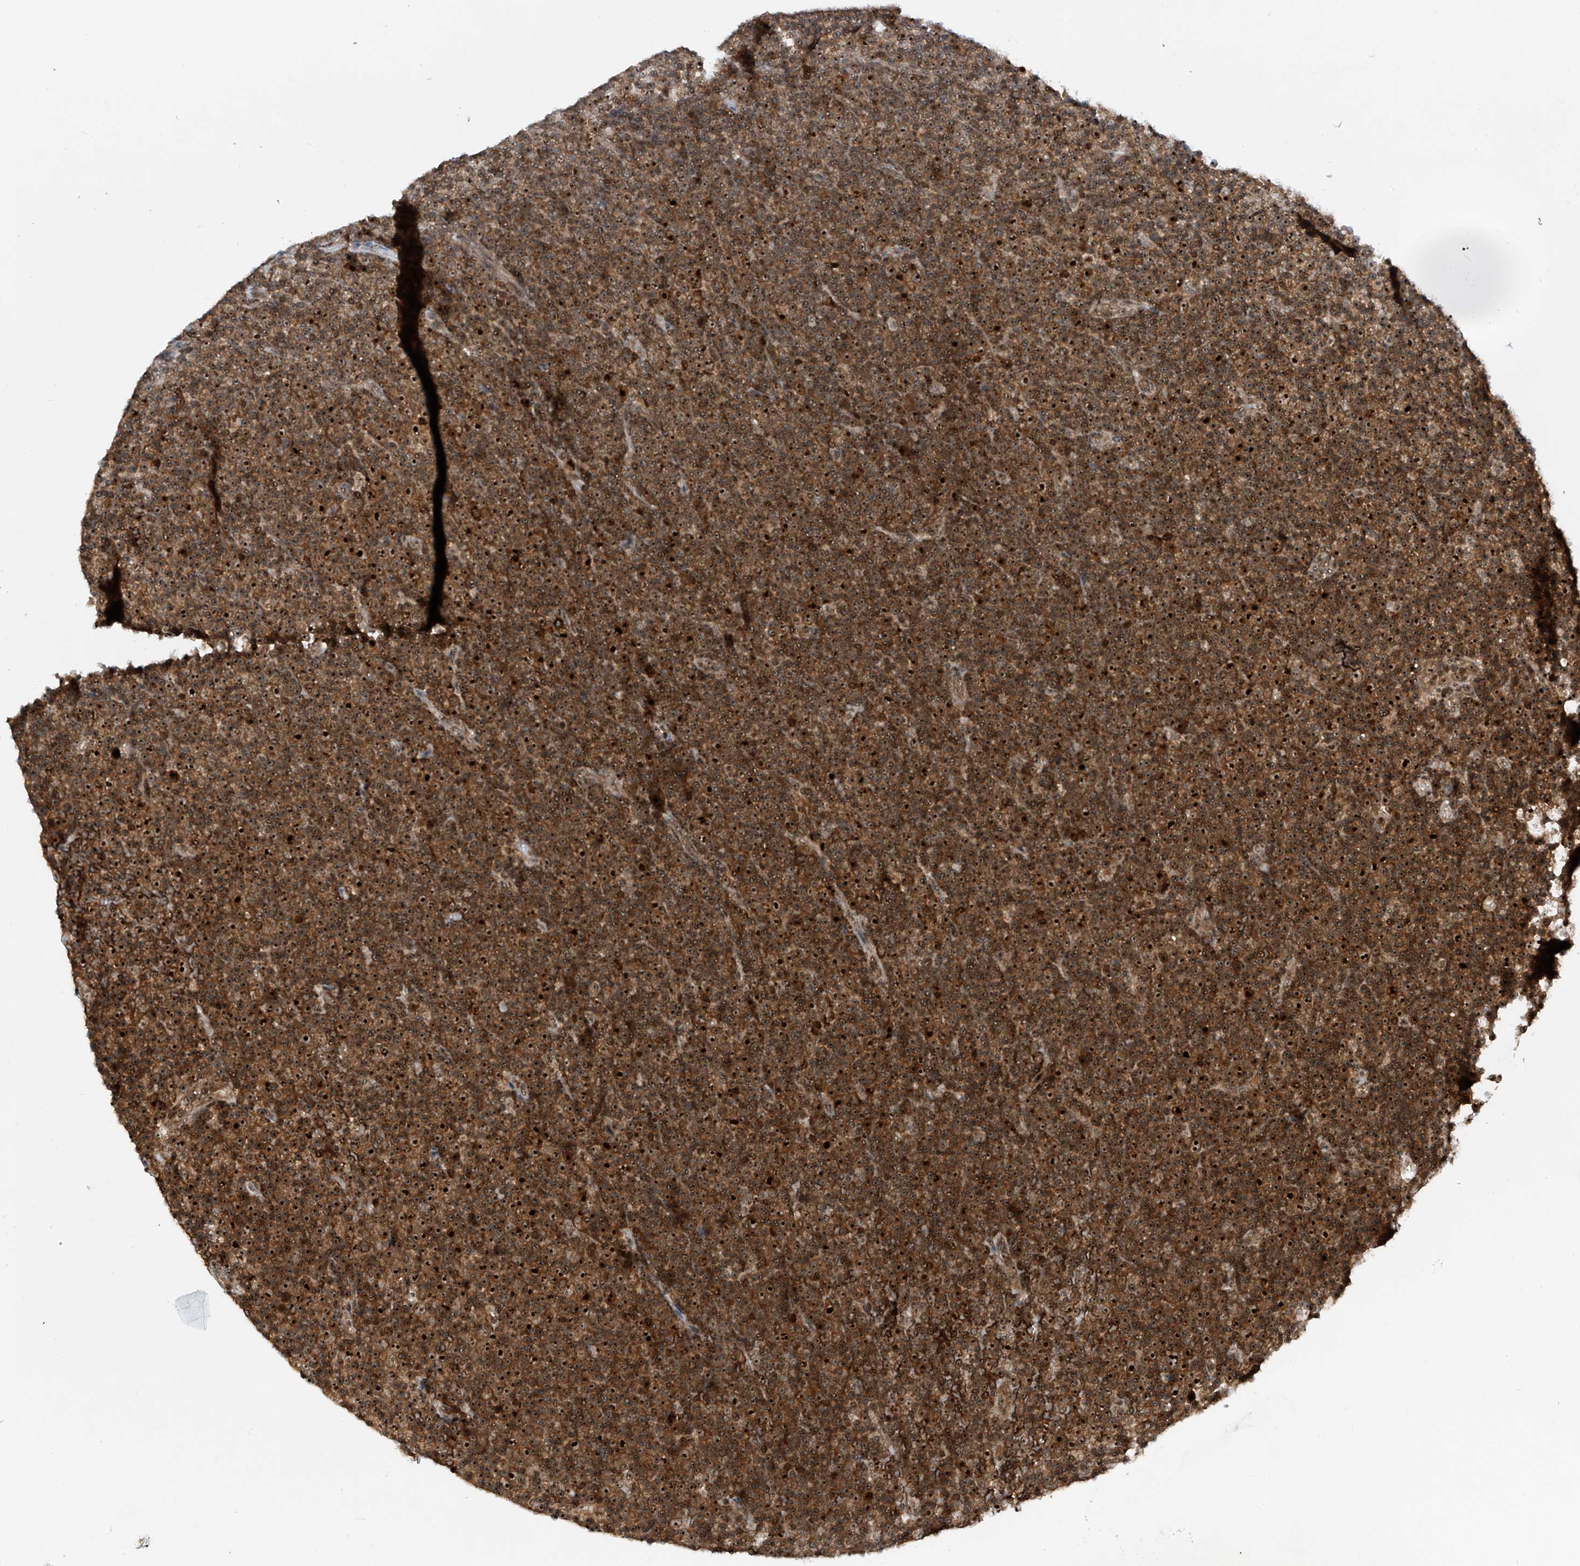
{"staining": {"intensity": "strong", "quantity": ">75%", "location": "cytoplasmic/membranous,nuclear"}, "tissue": "lymphoma", "cell_type": "Tumor cells", "image_type": "cancer", "snomed": [{"axis": "morphology", "description": "Malignant lymphoma, non-Hodgkin's type, Low grade"}, {"axis": "topography", "description": "Lymph node"}], "caption": "A high-resolution micrograph shows IHC staining of lymphoma, which reveals strong cytoplasmic/membranous and nuclear positivity in about >75% of tumor cells. The protein of interest is shown in brown color, while the nuclei are stained blue.", "gene": "C1orf131", "patient": {"sex": "female", "age": 67}}